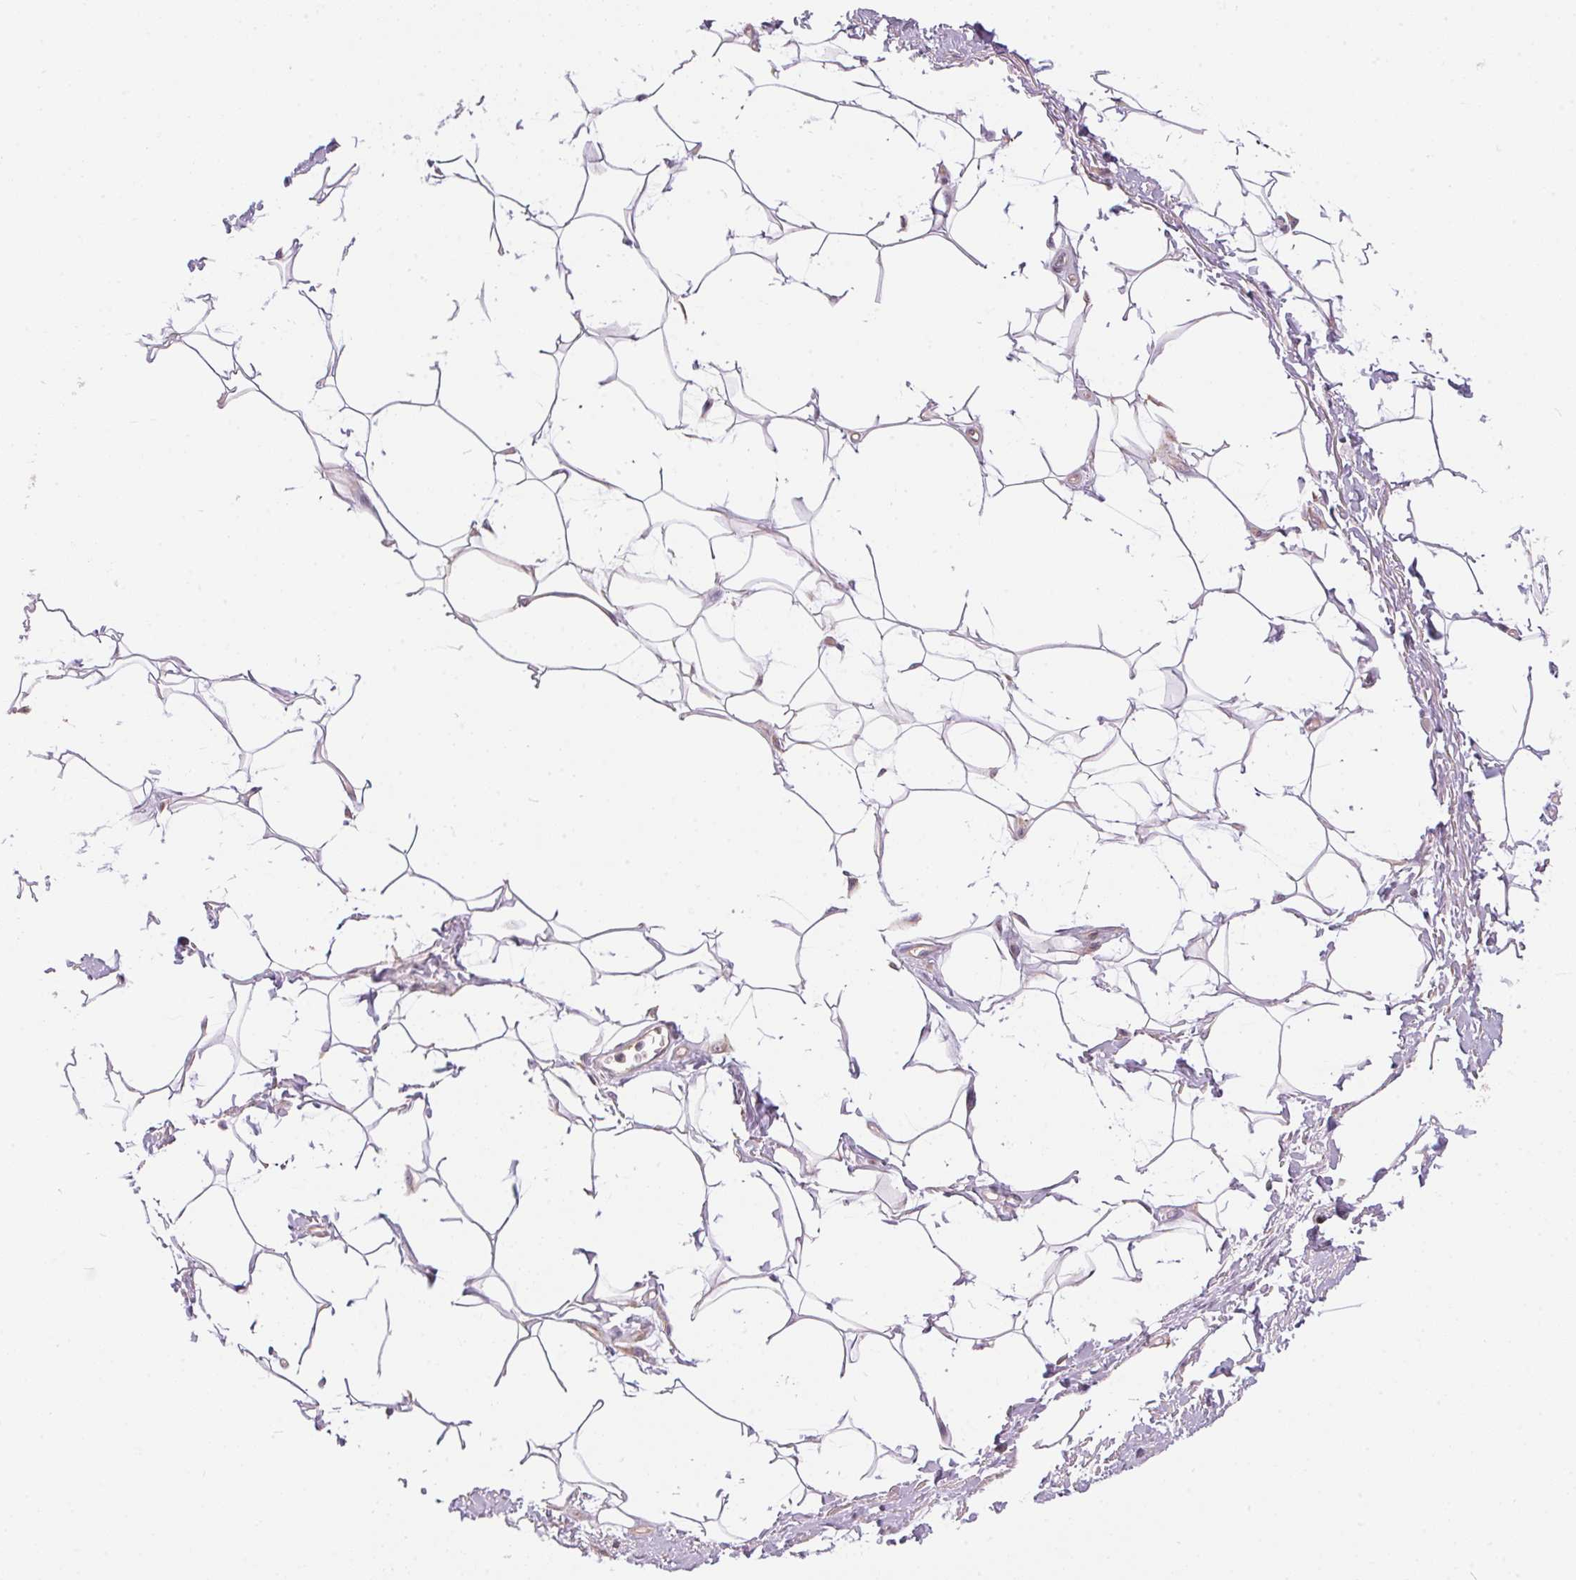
{"staining": {"intensity": "negative", "quantity": "none", "location": "none"}, "tissue": "adipose tissue", "cell_type": "Adipocytes", "image_type": "normal", "snomed": [{"axis": "morphology", "description": "Normal tissue, NOS"}, {"axis": "topography", "description": "Peripheral nerve tissue"}], "caption": "This image is of unremarkable adipose tissue stained with IHC to label a protein in brown with the nuclei are counter-stained blue. There is no positivity in adipocytes.", "gene": "UNC13B", "patient": {"sex": "male", "age": 51}}